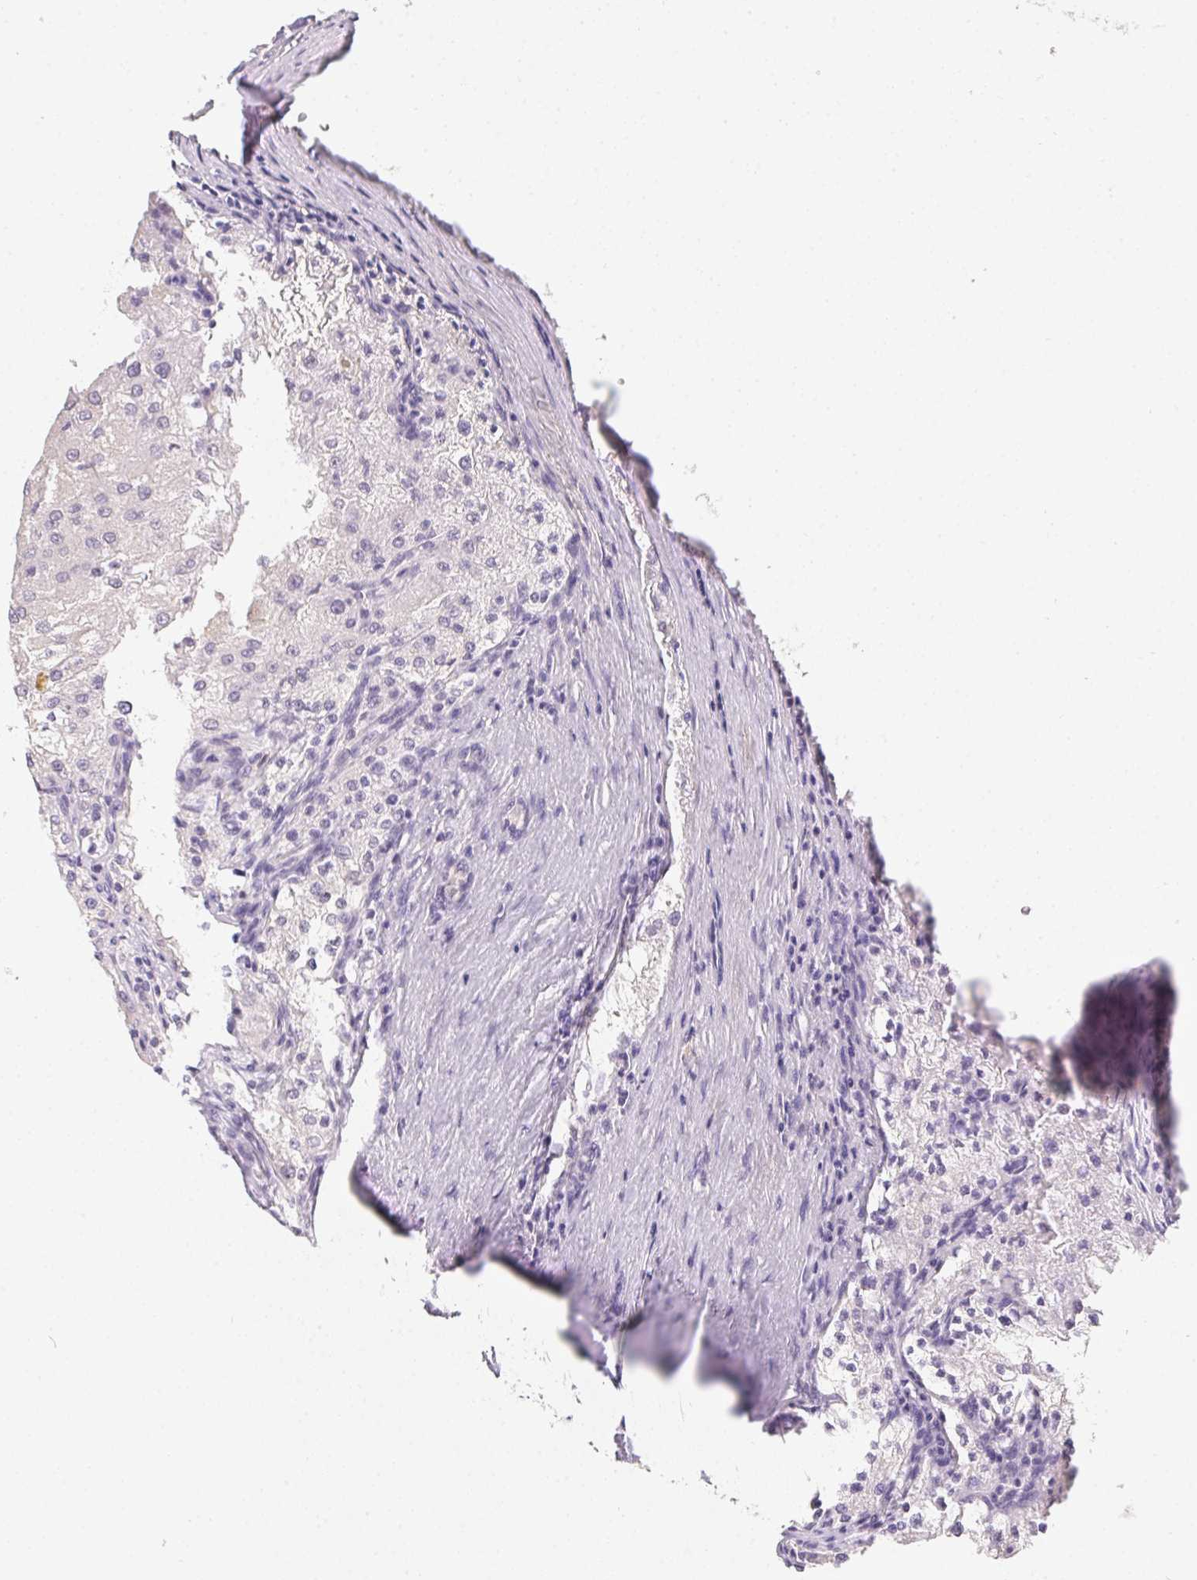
{"staining": {"intensity": "negative", "quantity": "none", "location": "none"}, "tissue": "renal cancer", "cell_type": "Tumor cells", "image_type": "cancer", "snomed": [{"axis": "morphology", "description": "Adenocarcinoma, NOS"}, {"axis": "topography", "description": "Kidney"}], "caption": "This is a micrograph of immunohistochemistry staining of adenocarcinoma (renal), which shows no staining in tumor cells.", "gene": "SLC6A18", "patient": {"sex": "female", "age": 74}}